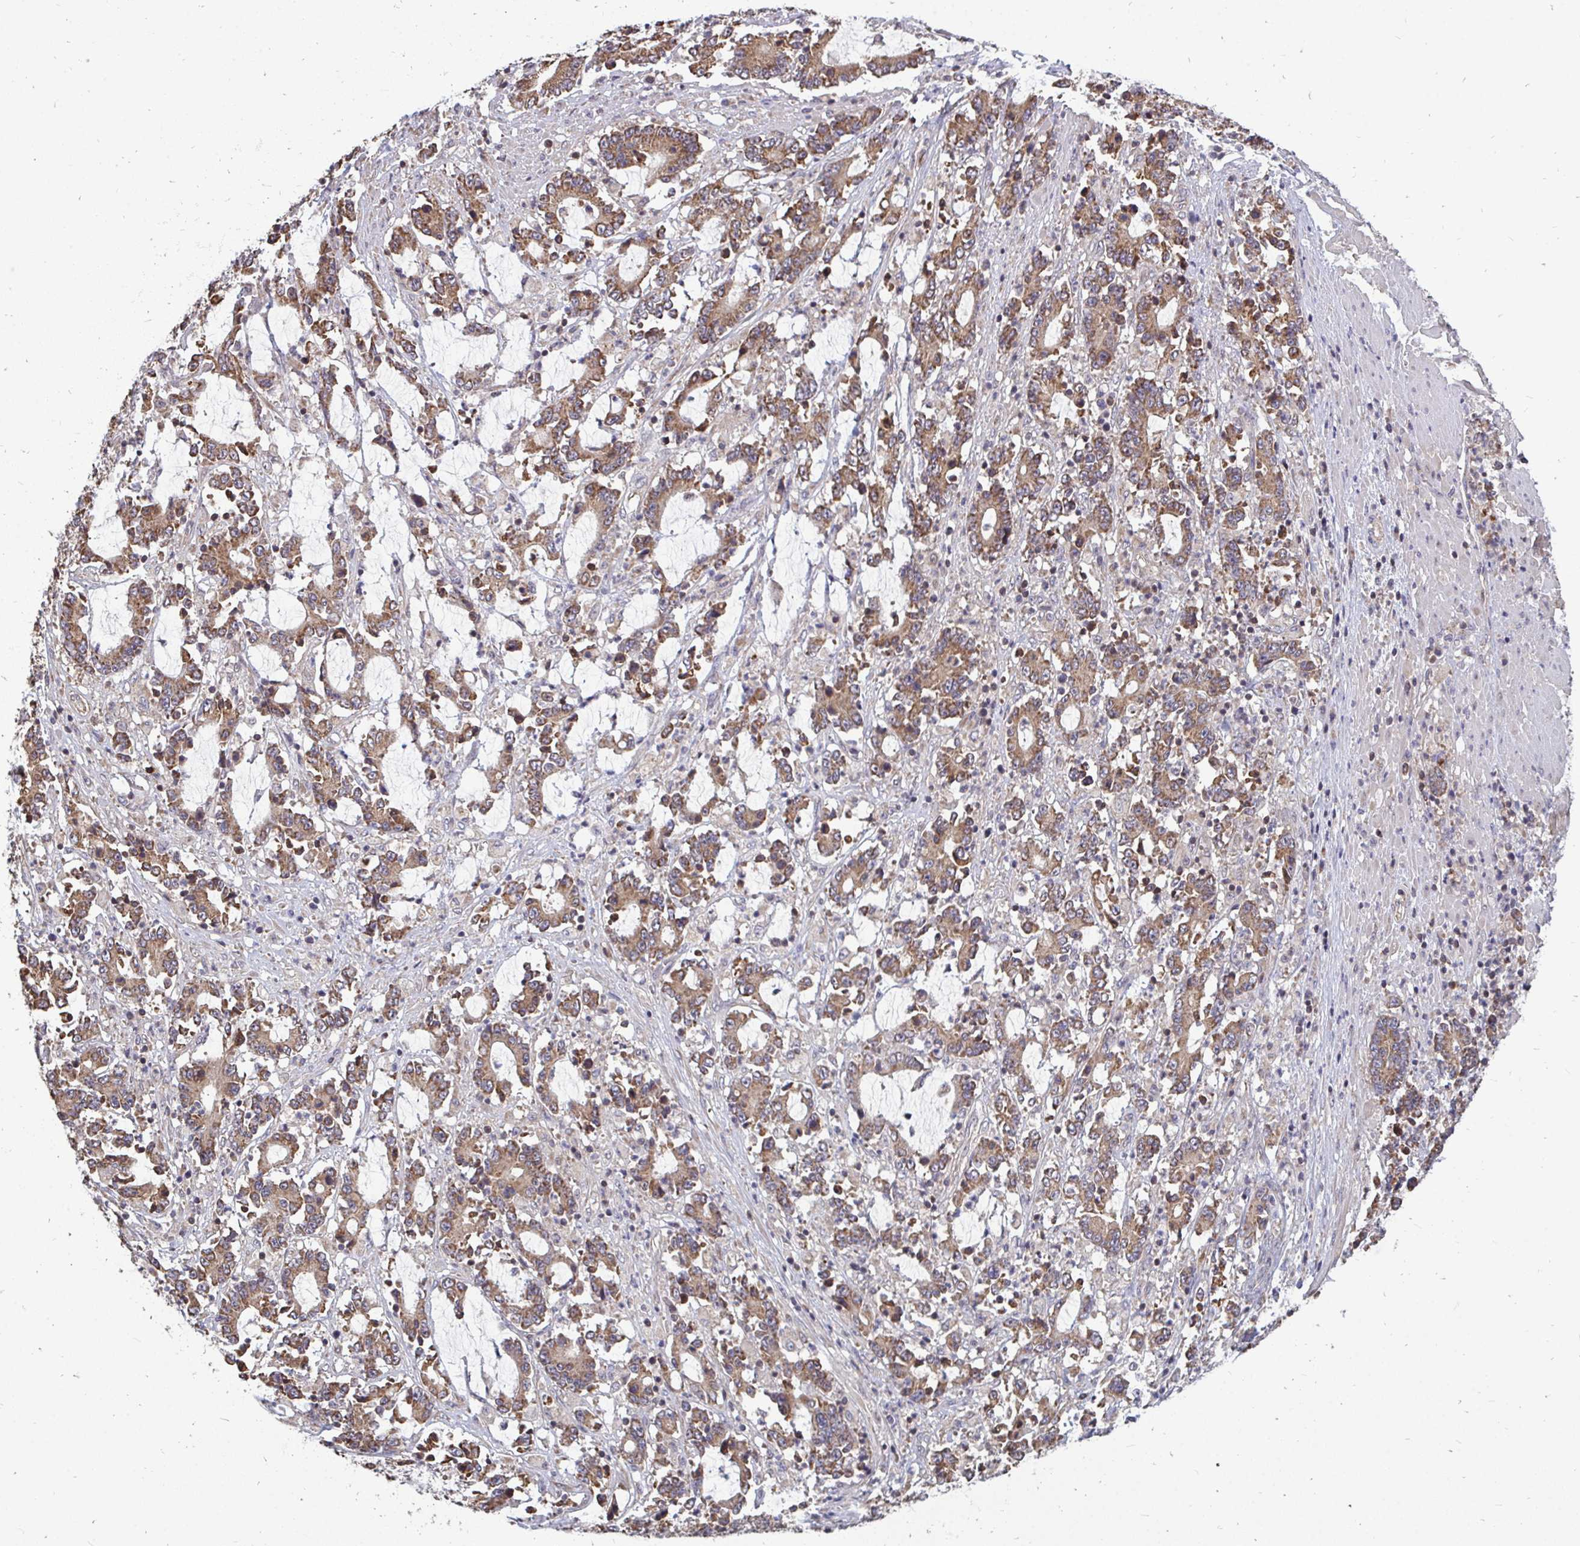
{"staining": {"intensity": "weak", "quantity": ">75%", "location": "cytoplasmic/membranous"}, "tissue": "stomach cancer", "cell_type": "Tumor cells", "image_type": "cancer", "snomed": [{"axis": "morphology", "description": "Adenocarcinoma, NOS"}, {"axis": "topography", "description": "Stomach, upper"}], "caption": "The photomicrograph demonstrates staining of adenocarcinoma (stomach), revealing weak cytoplasmic/membranous protein positivity (brown color) within tumor cells. (DAB (3,3'-diaminobenzidine) IHC with brightfield microscopy, high magnification).", "gene": "DNAJA2", "patient": {"sex": "male", "age": 68}}